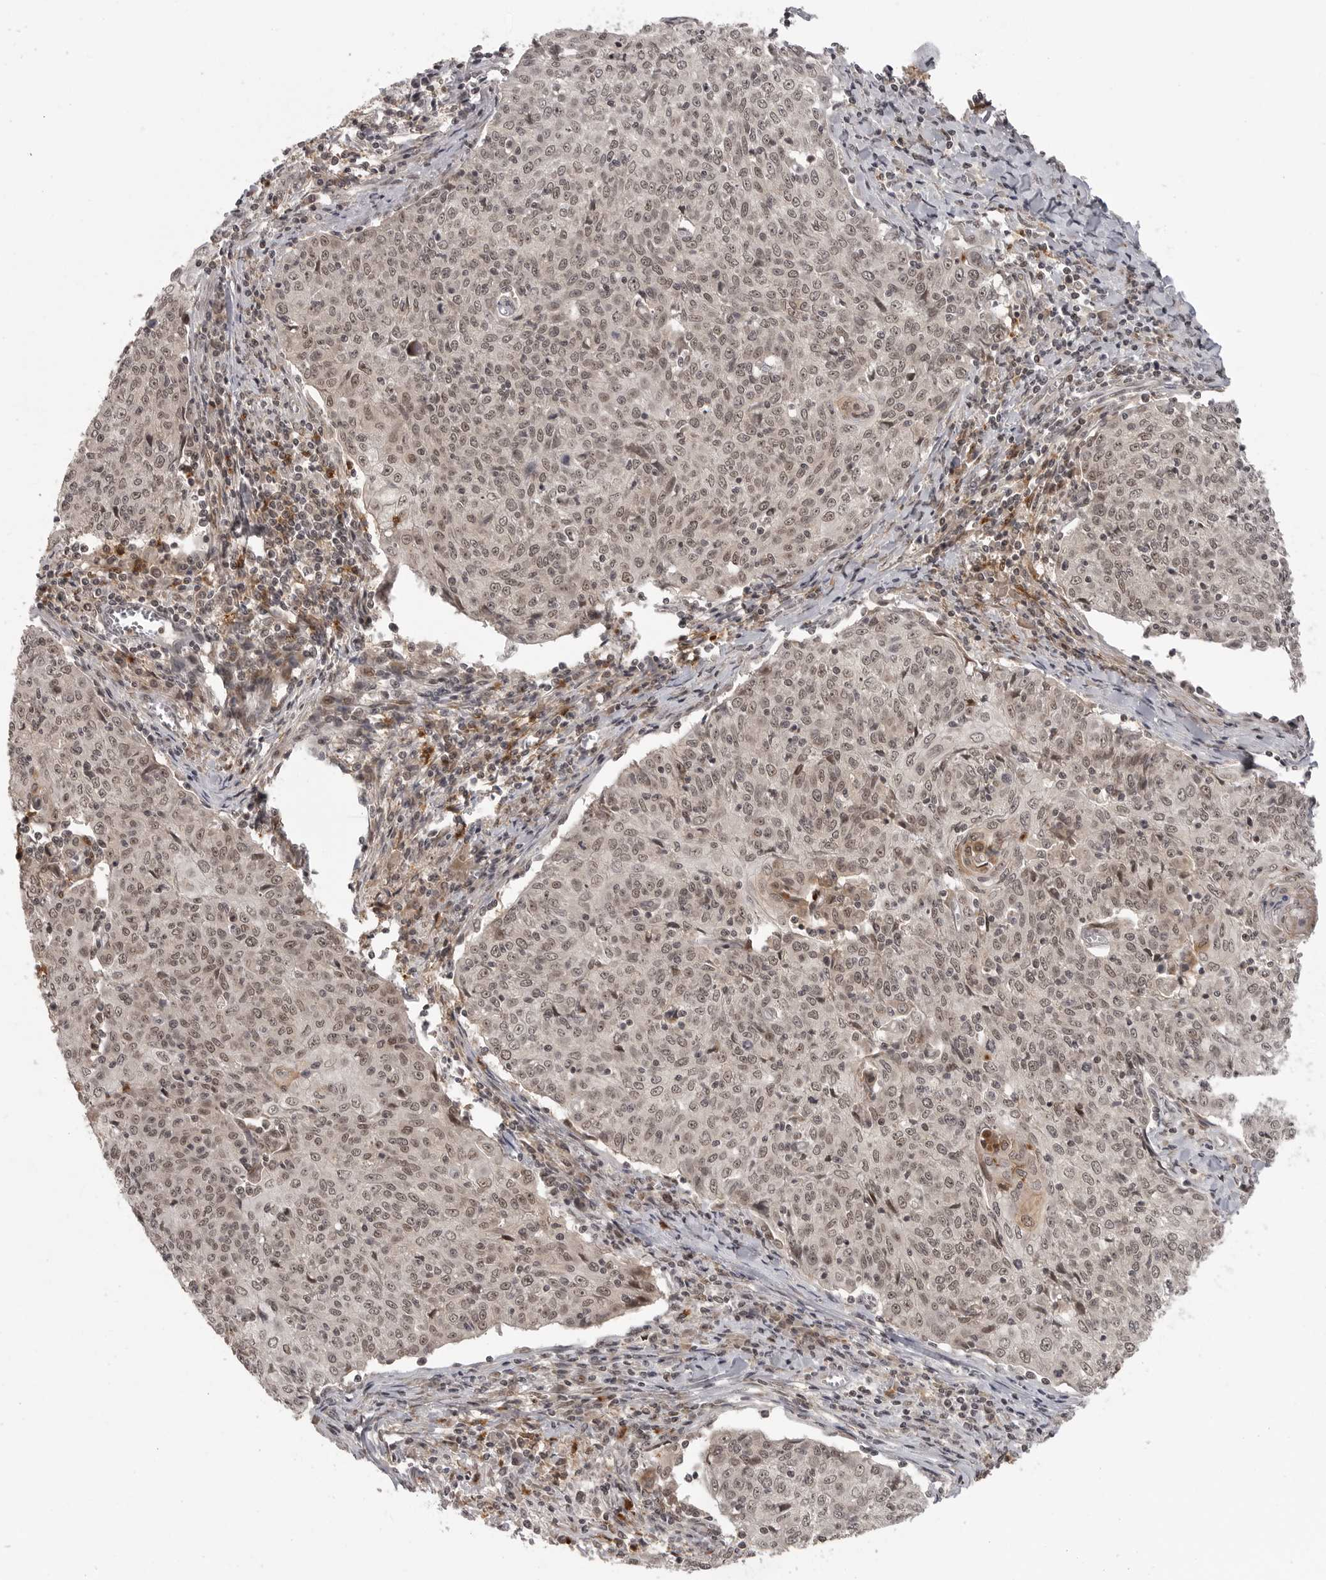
{"staining": {"intensity": "weak", "quantity": ">75%", "location": "cytoplasmic/membranous,nuclear"}, "tissue": "cervical cancer", "cell_type": "Tumor cells", "image_type": "cancer", "snomed": [{"axis": "morphology", "description": "Squamous cell carcinoma, NOS"}, {"axis": "topography", "description": "Cervix"}], "caption": "High-power microscopy captured an IHC micrograph of cervical cancer (squamous cell carcinoma), revealing weak cytoplasmic/membranous and nuclear staining in approximately >75% of tumor cells. (IHC, brightfield microscopy, high magnification).", "gene": "PEG3", "patient": {"sex": "female", "age": 48}}